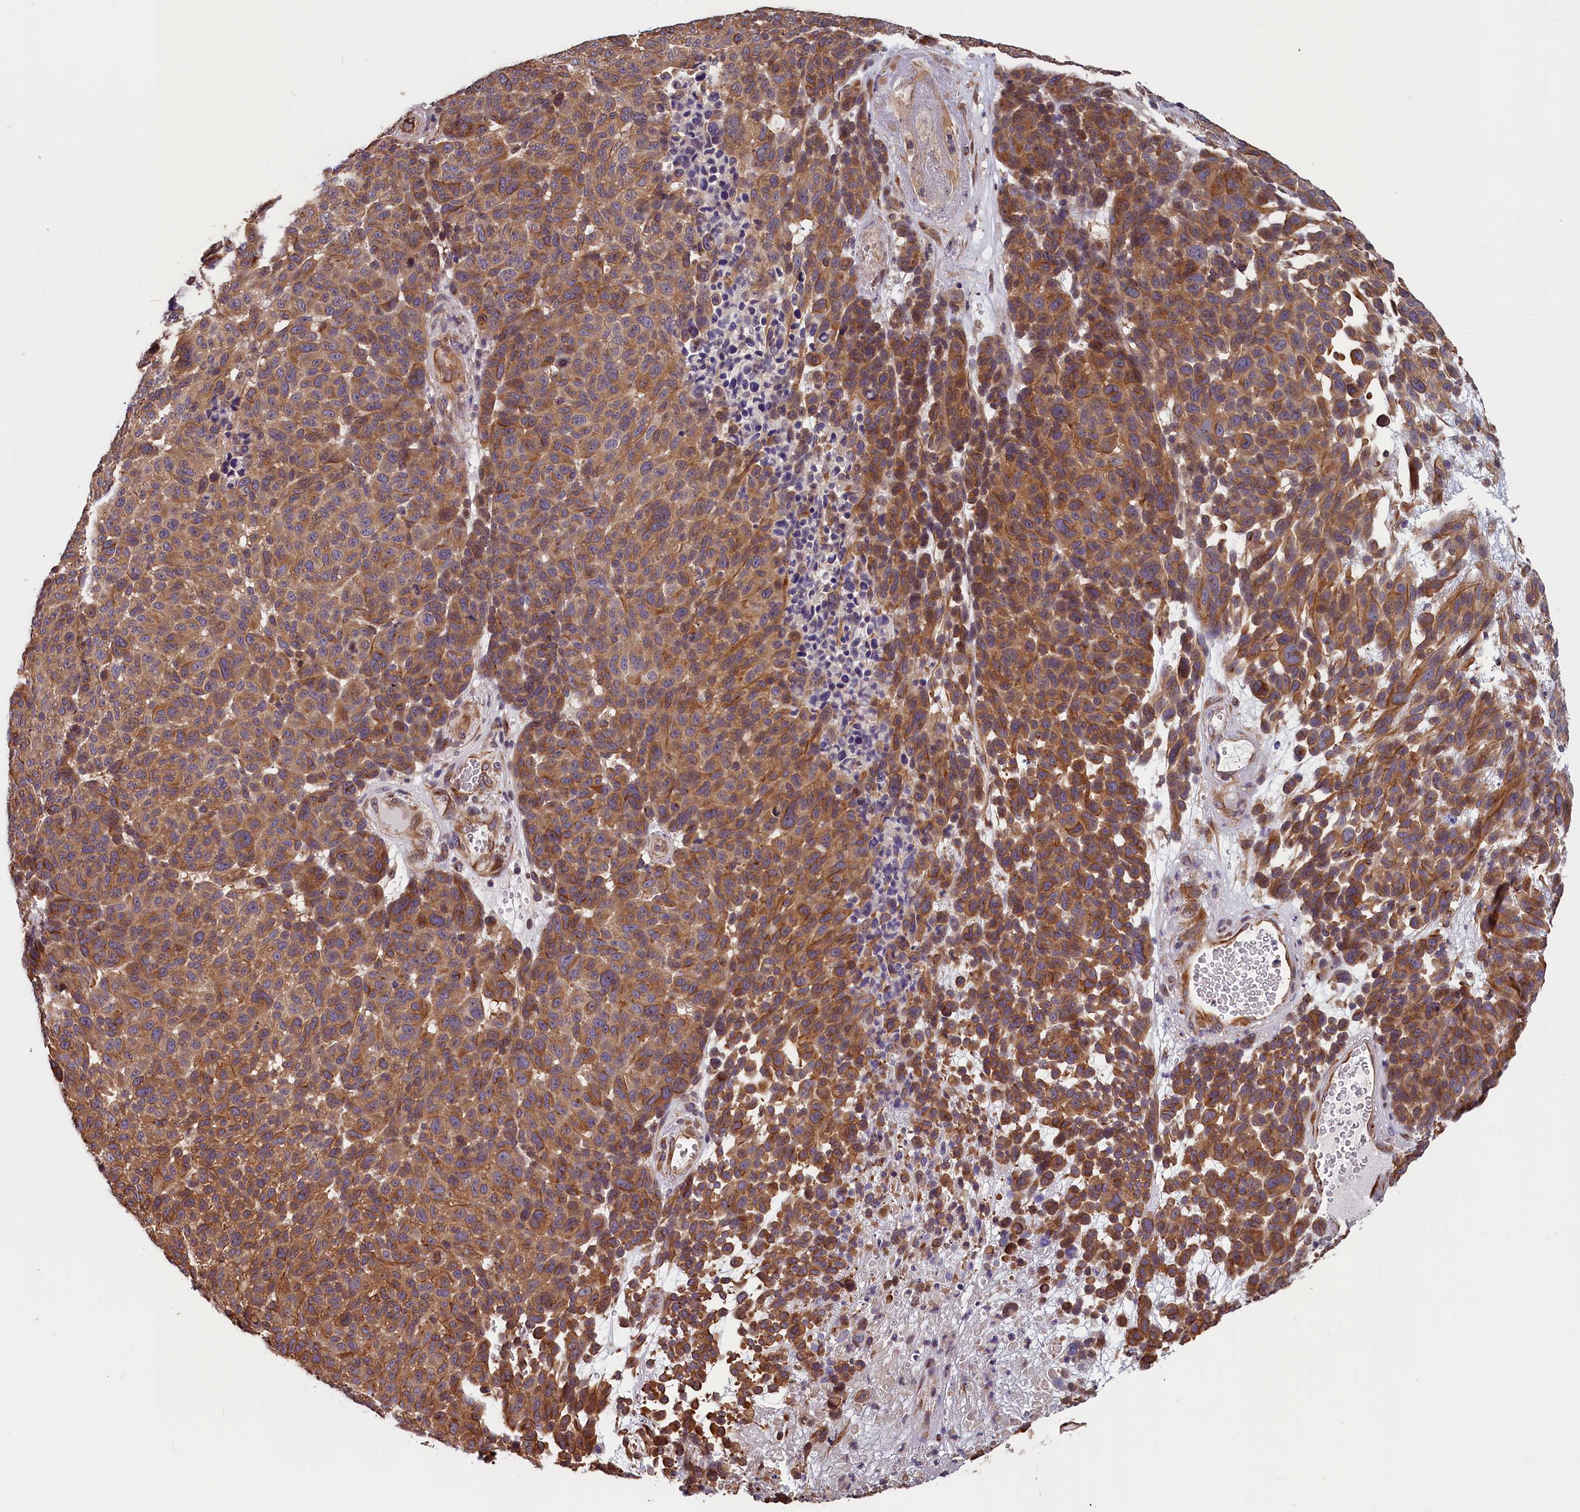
{"staining": {"intensity": "moderate", "quantity": ">75%", "location": "cytoplasmic/membranous"}, "tissue": "melanoma", "cell_type": "Tumor cells", "image_type": "cancer", "snomed": [{"axis": "morphology", "description": "Malignant melanoma, NOS"}, {"axis": "topography", "description": "Skin"}], "caption": "Moderate cytoplasmic/membranous staining for a protein is seen in approximately >75% of tumor cells of malignant melanoma using immunohistochemistry.", "gene": "TMEM116", "patient": {"sex": "male", "age": 49}}